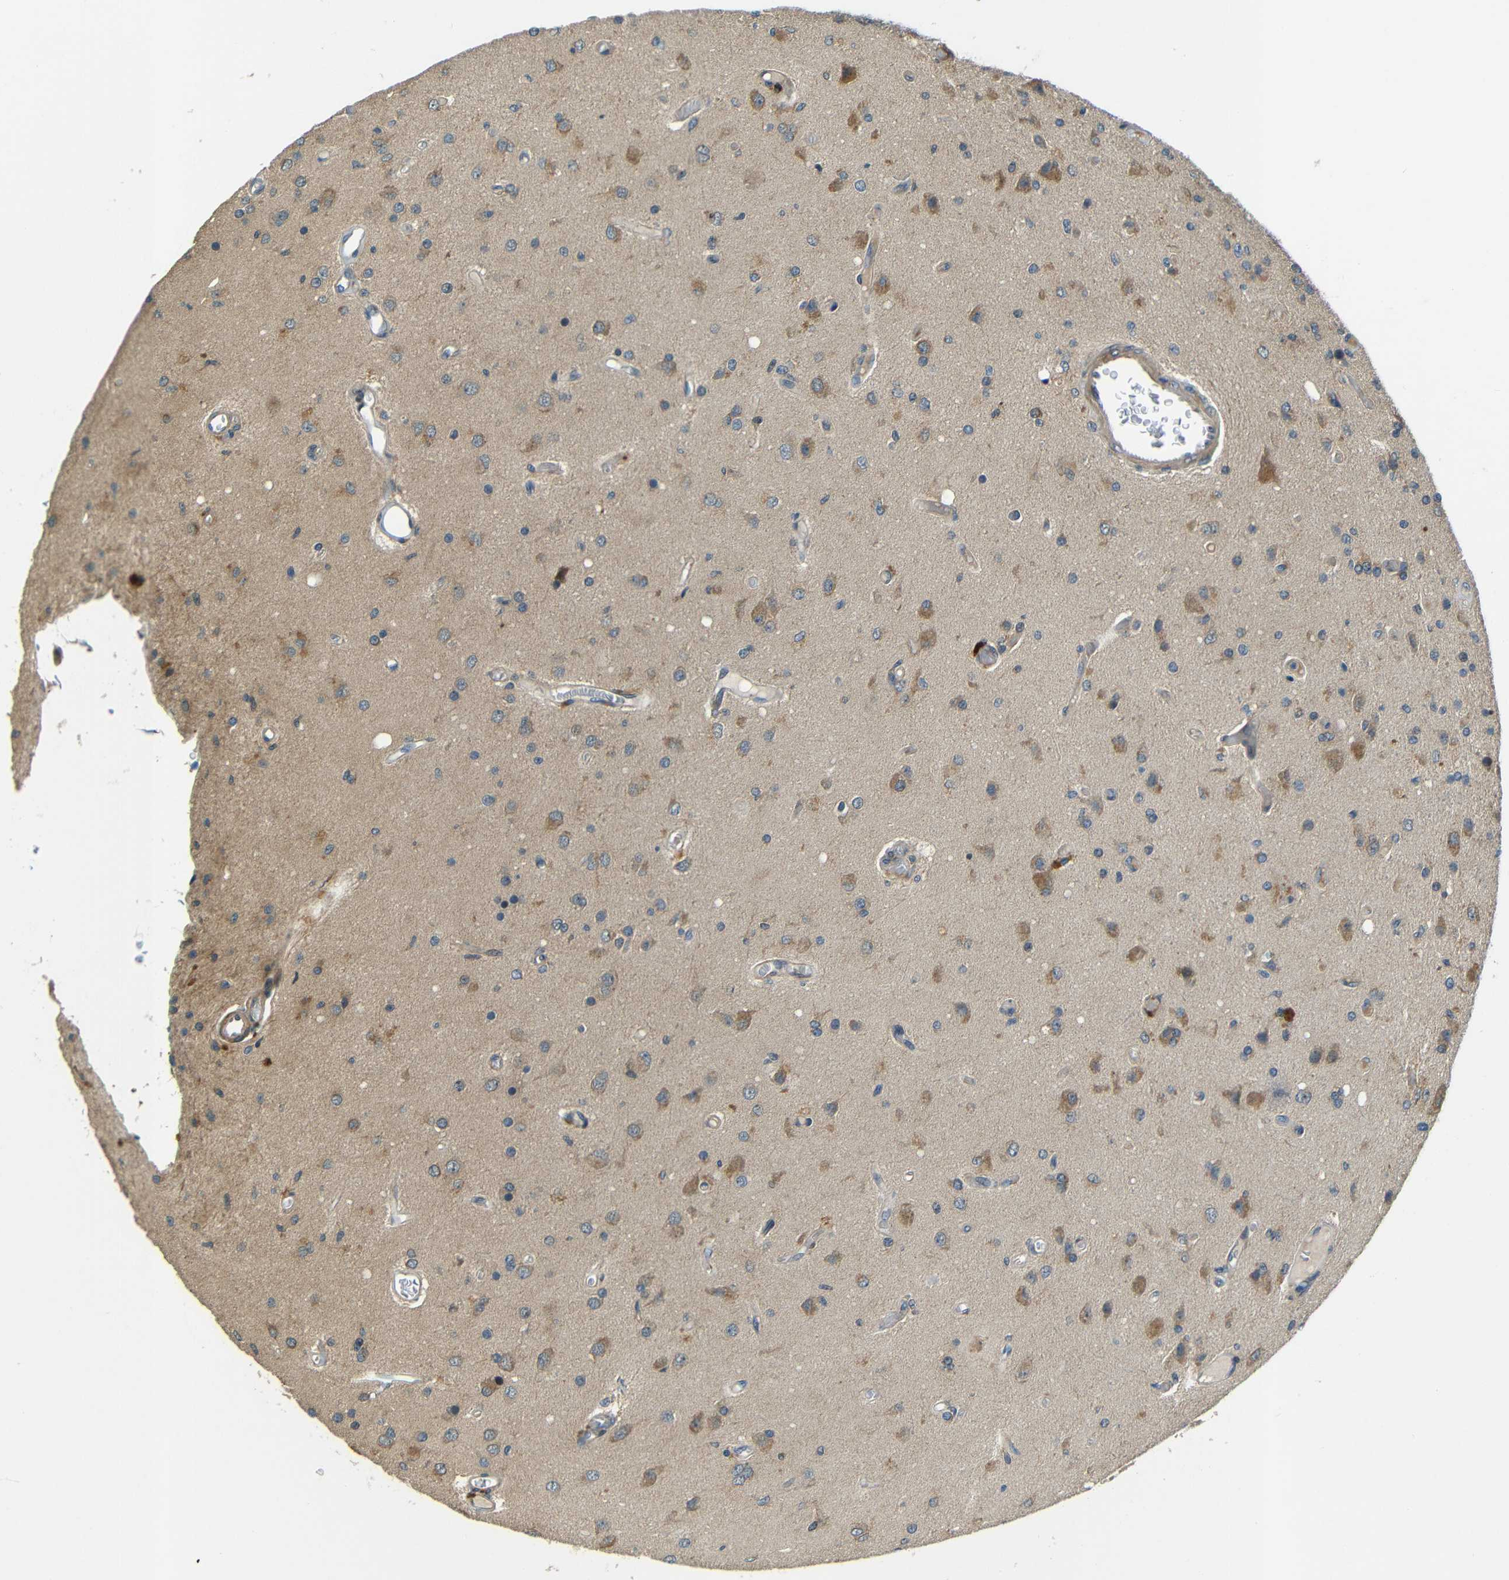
{"staining": {"intensity": "moderate", "quantity": "25%-75%", "location": "cytoplasmic/membranous"}, "tissue": "glioma", "cell_type": "Tumor cells", "image_type": "cancer", "snomed": [{"axis": "morphology", "description": "Normal tissue, NOS"}, {"axis": "morphology", "description": "Glioma, malignant, High grade"}, {"axis": "topography", "description": "Cerebral cortex"}], "caption": "This histopathology image shows immunohistochemistry (IHC) staining of human glioma, with medium moderate cytoplasmic/membranous positivity in about 25%-75% of tumor cells.", "gene": "FNDC3A", "patient": {"sex": "male", "age": 77}}